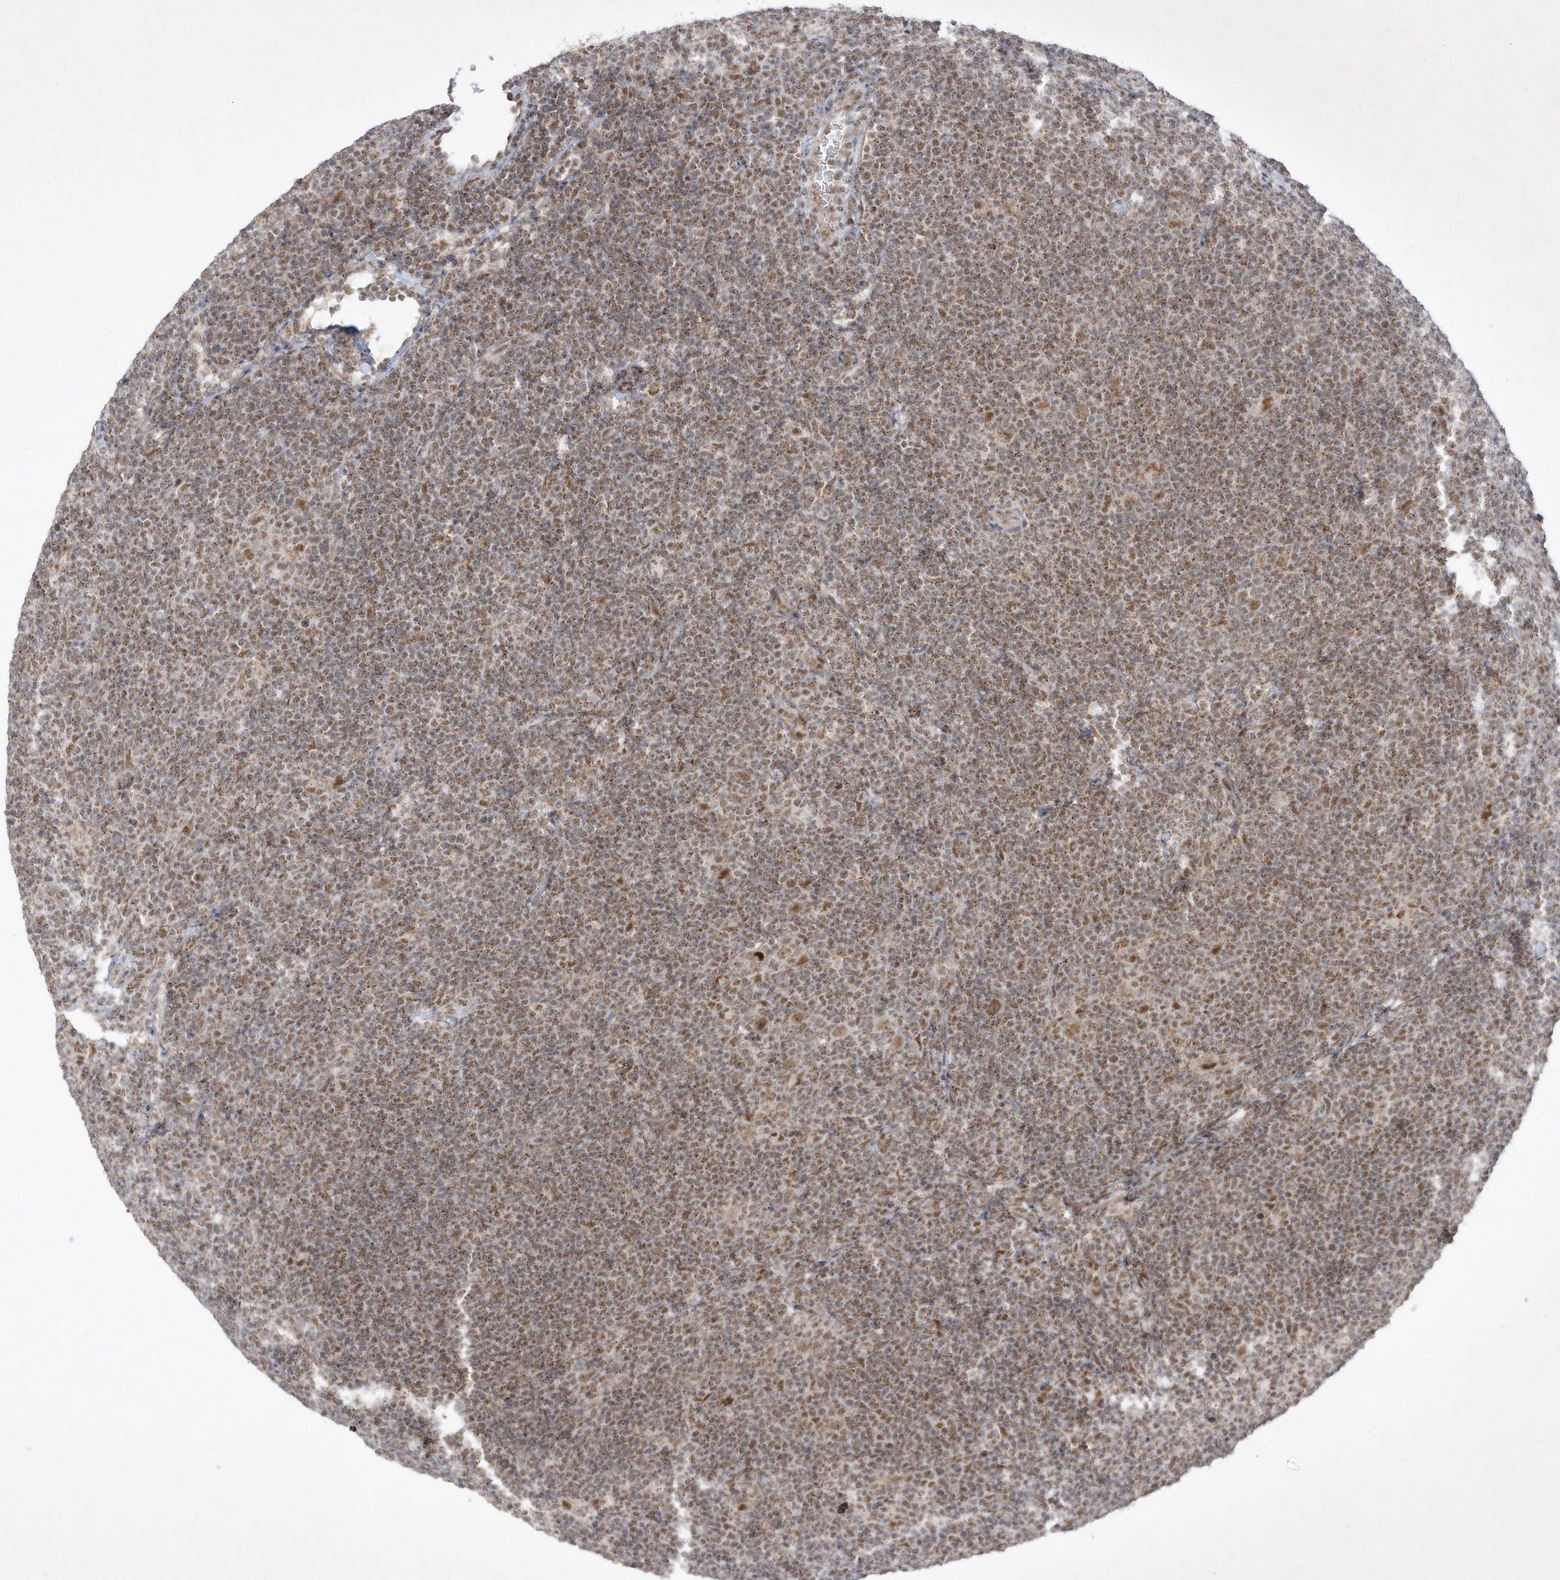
{"staining": {"intensity": "moderate", "quantity": ">75%", "location": "nuclear"}, "tissue": "lymphoma", "cell_type": "Tumor cells", "image_type": "cancer", "snomed": [{"axis": "morphology", "description": "Hodgkin's disease, NOS"}, {"axis": "topography", "description": "Lymph node"}], "caption": "Brown immunohistochemical staining in human Hodgkin's disease shows moderate nuclear positivity in about >75% of tumor cells.", "gene": "CPSF3", "patient": {"sex": "female", "age": 57}}